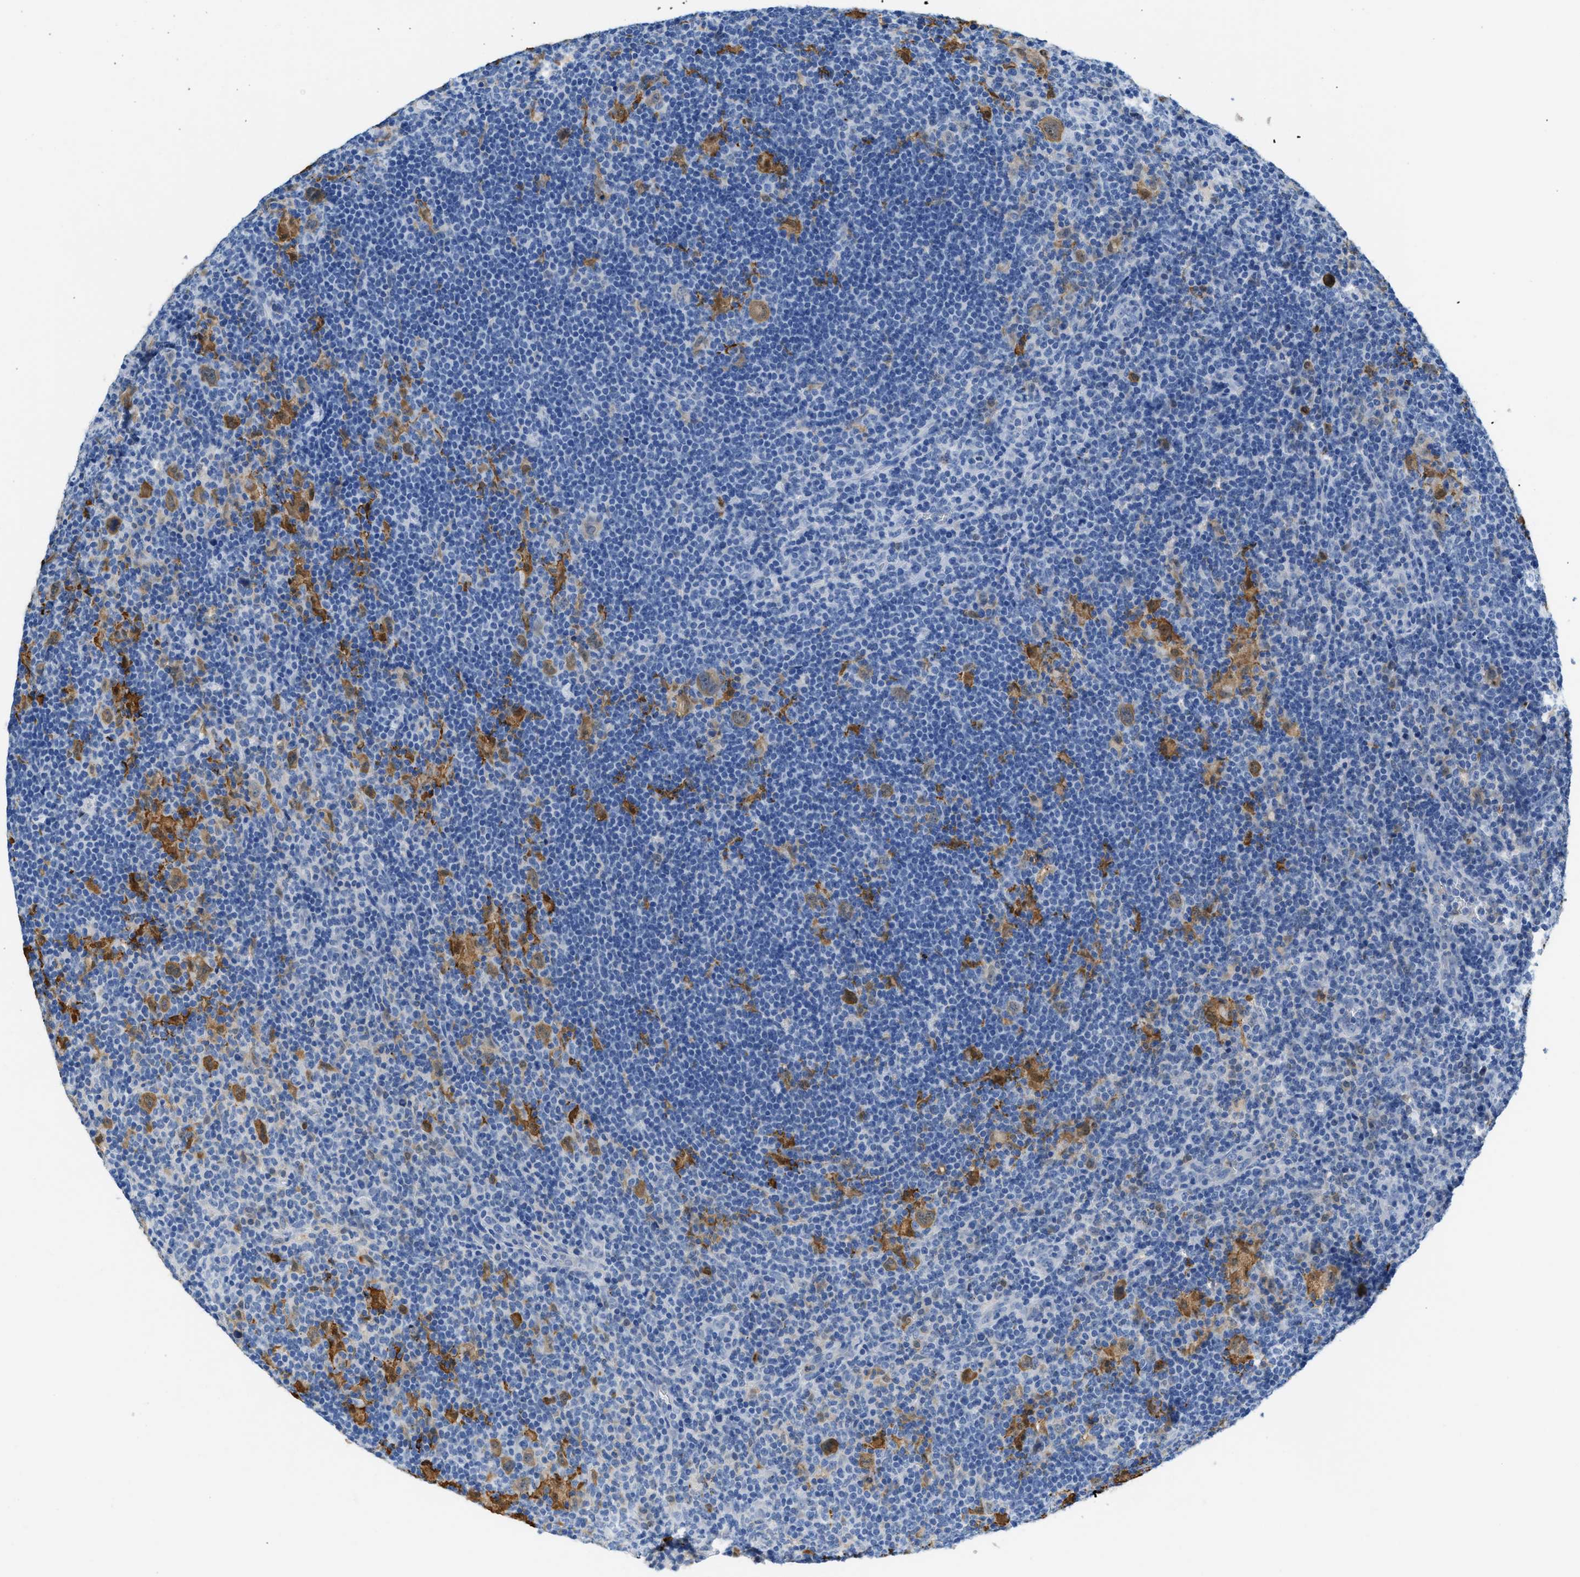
{"staining": {"intensity": "weak", "quantity": ">75%", "location": "cytoplasmic/membranous"}, "tissue": "lymphoma", "cell_type": "Tumor cells", "image_type": "cancer", "snomed": [{"axis": "morphology", "description": "Hodgkin's disease, NOS"}, {"axis": "topography", "description": "Lymph node"}], "caption": "Tumor cells exhibit low levels of weak cytoplasmic/membranous expression in about >75% of cells in Hodgkin's disease.", "gene": "SPEG", "patient": {"sex": "female", "age": 57}}